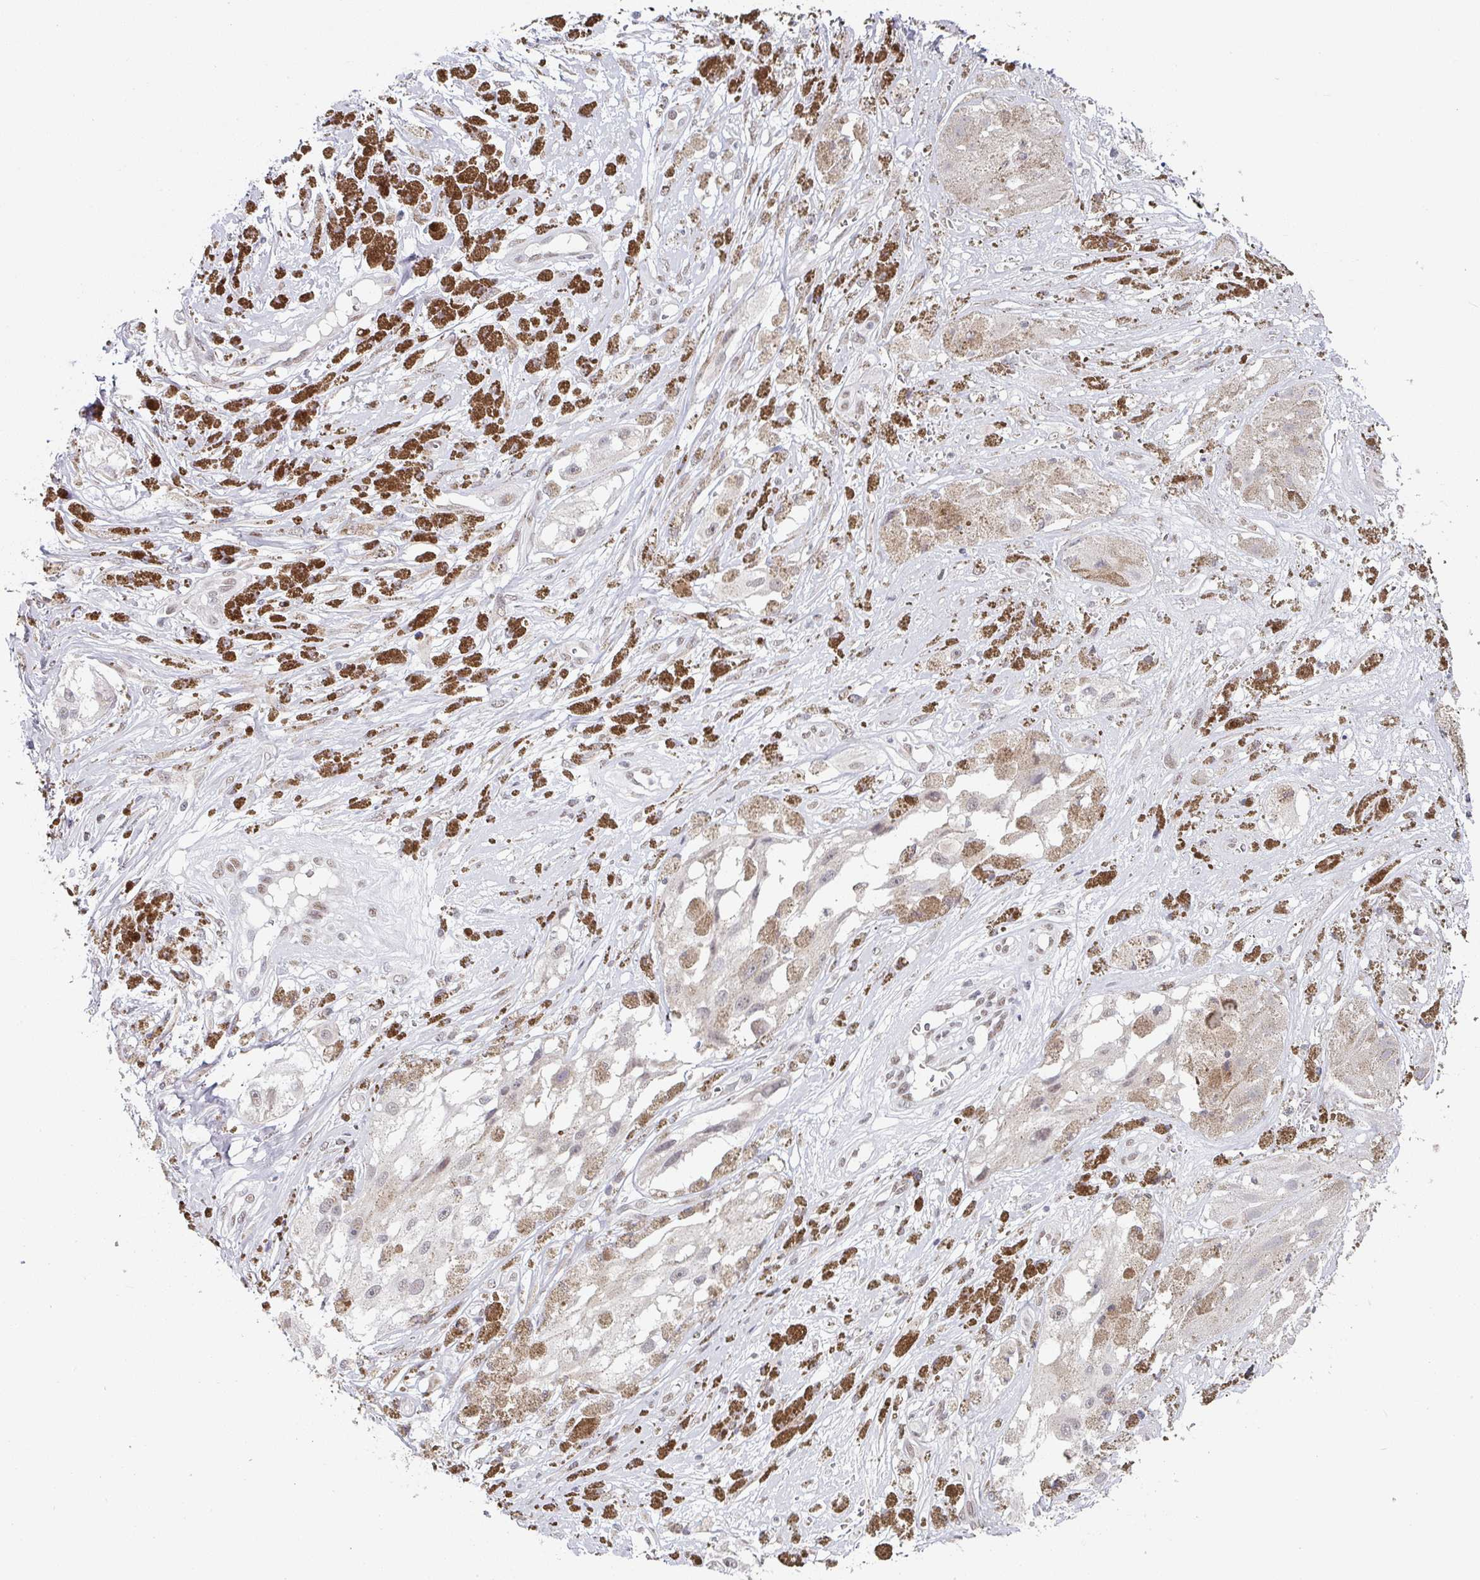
{"staining": {"intensity": "negative", "quantity": "none", "location": "none"}, "tissue": "melanoma", "cell_type": "Tumor cells", "image_type": "cancer", "snomed": [{"axis": "morphology", "description": "Malignant melanoma, NOS"}, {"axis": "topography", "description": "Skin"}], "caption": "An IHC histopathology image of malignant melanoma is shown. There is no staining in tumor cells of malignant melanoma.", "gene": "TMED5", "patient": {"sex": "male", "age": 88}}